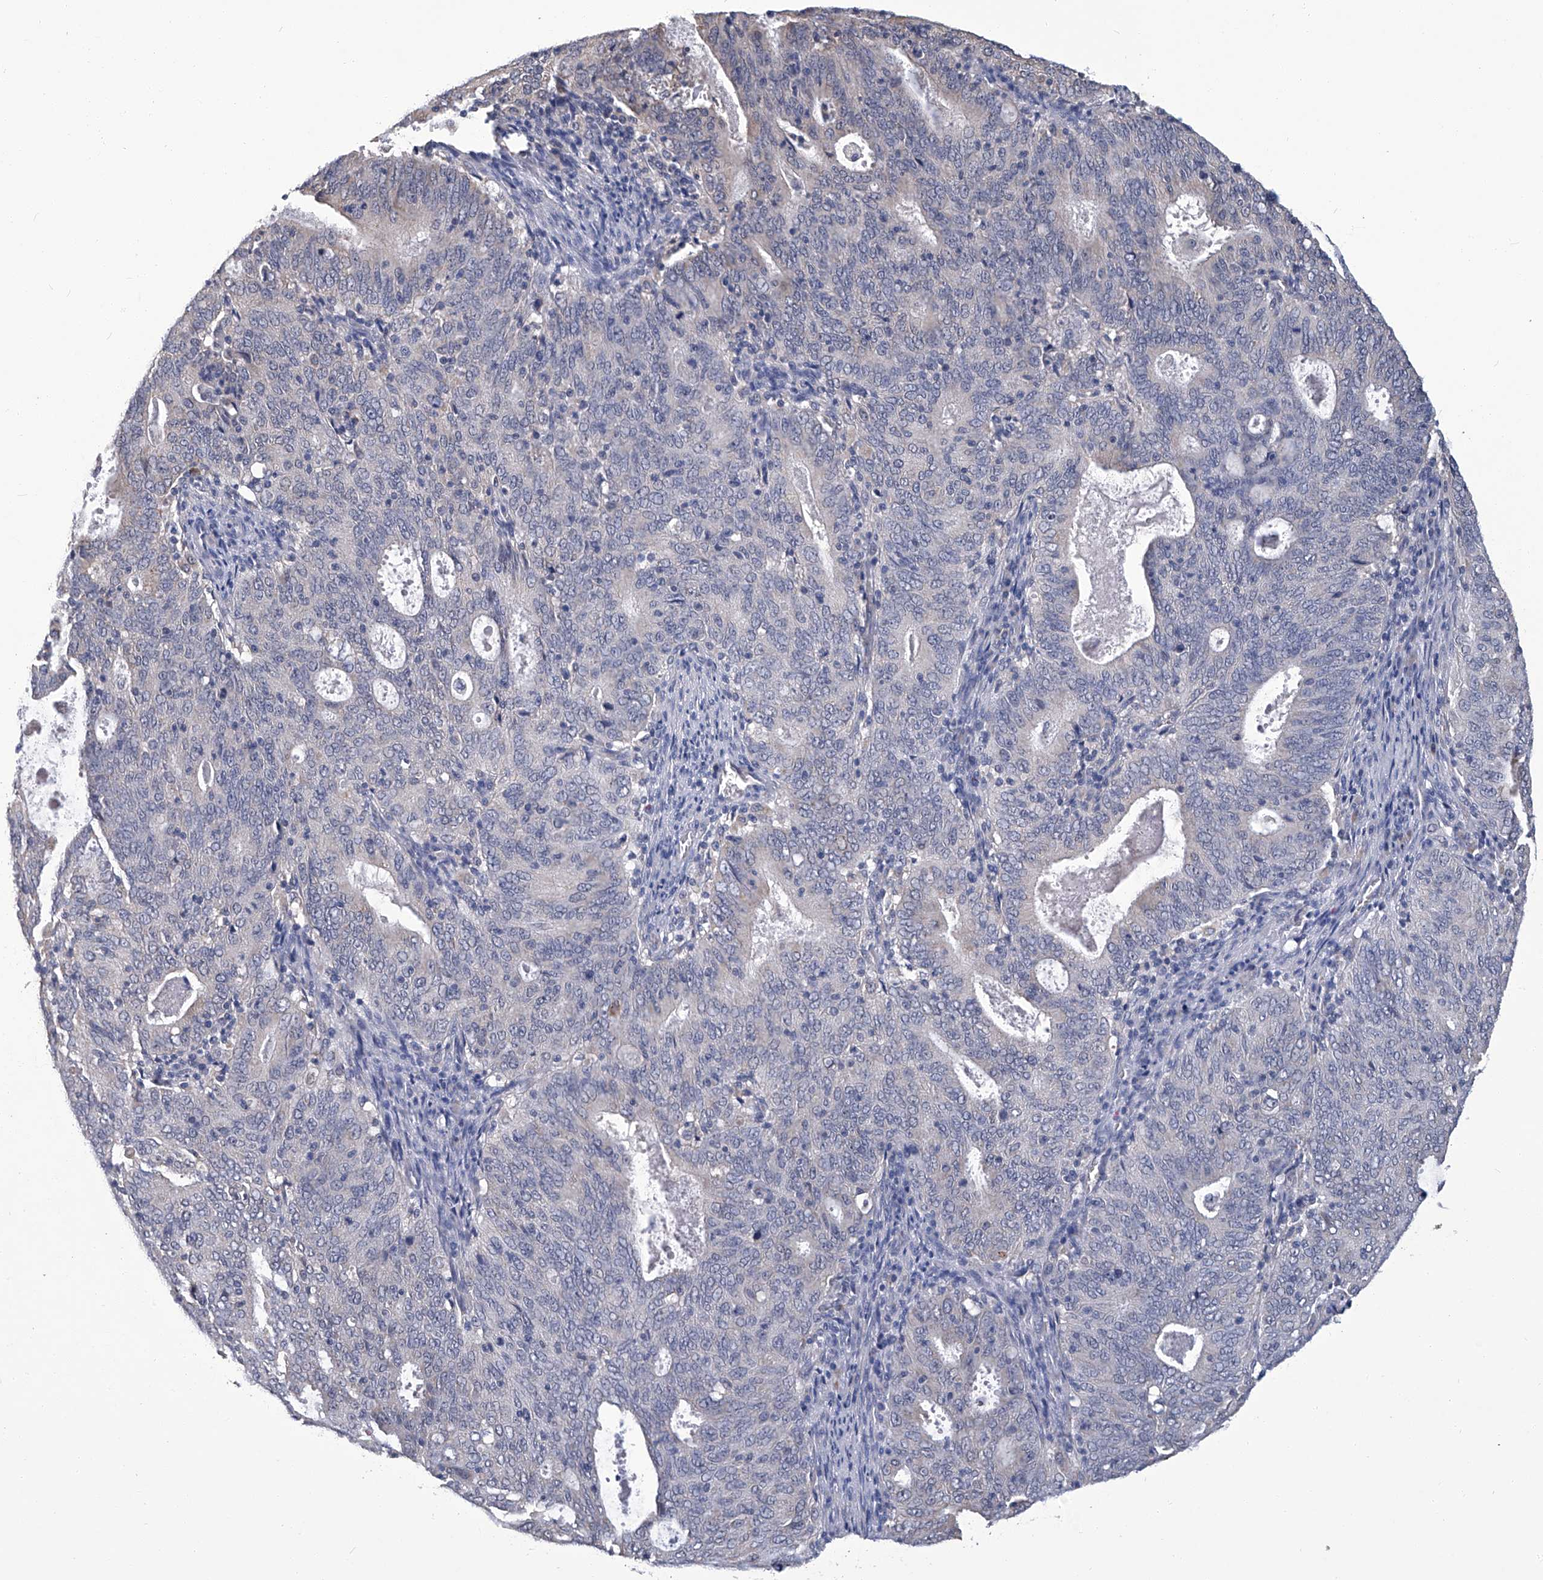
{"staining": {"intensity": "weak", "quantity": "<25%", "location": "cytoplasmic/membranous"}, "tissue": "cervical cancer", "cell_type": "Tumor cells", "image_type": "cancer", "snomed": [{"axis": "morphology", "description": "Adenocarcinoma, NOS"}, {"axis": "topography", "description": "Cervix"}], "caption": "Tumor cells show no significant protein expression in adenocarcinoma (cervical).", "gene": "OAT", "patient": {"sex": "female", "age": 44}}